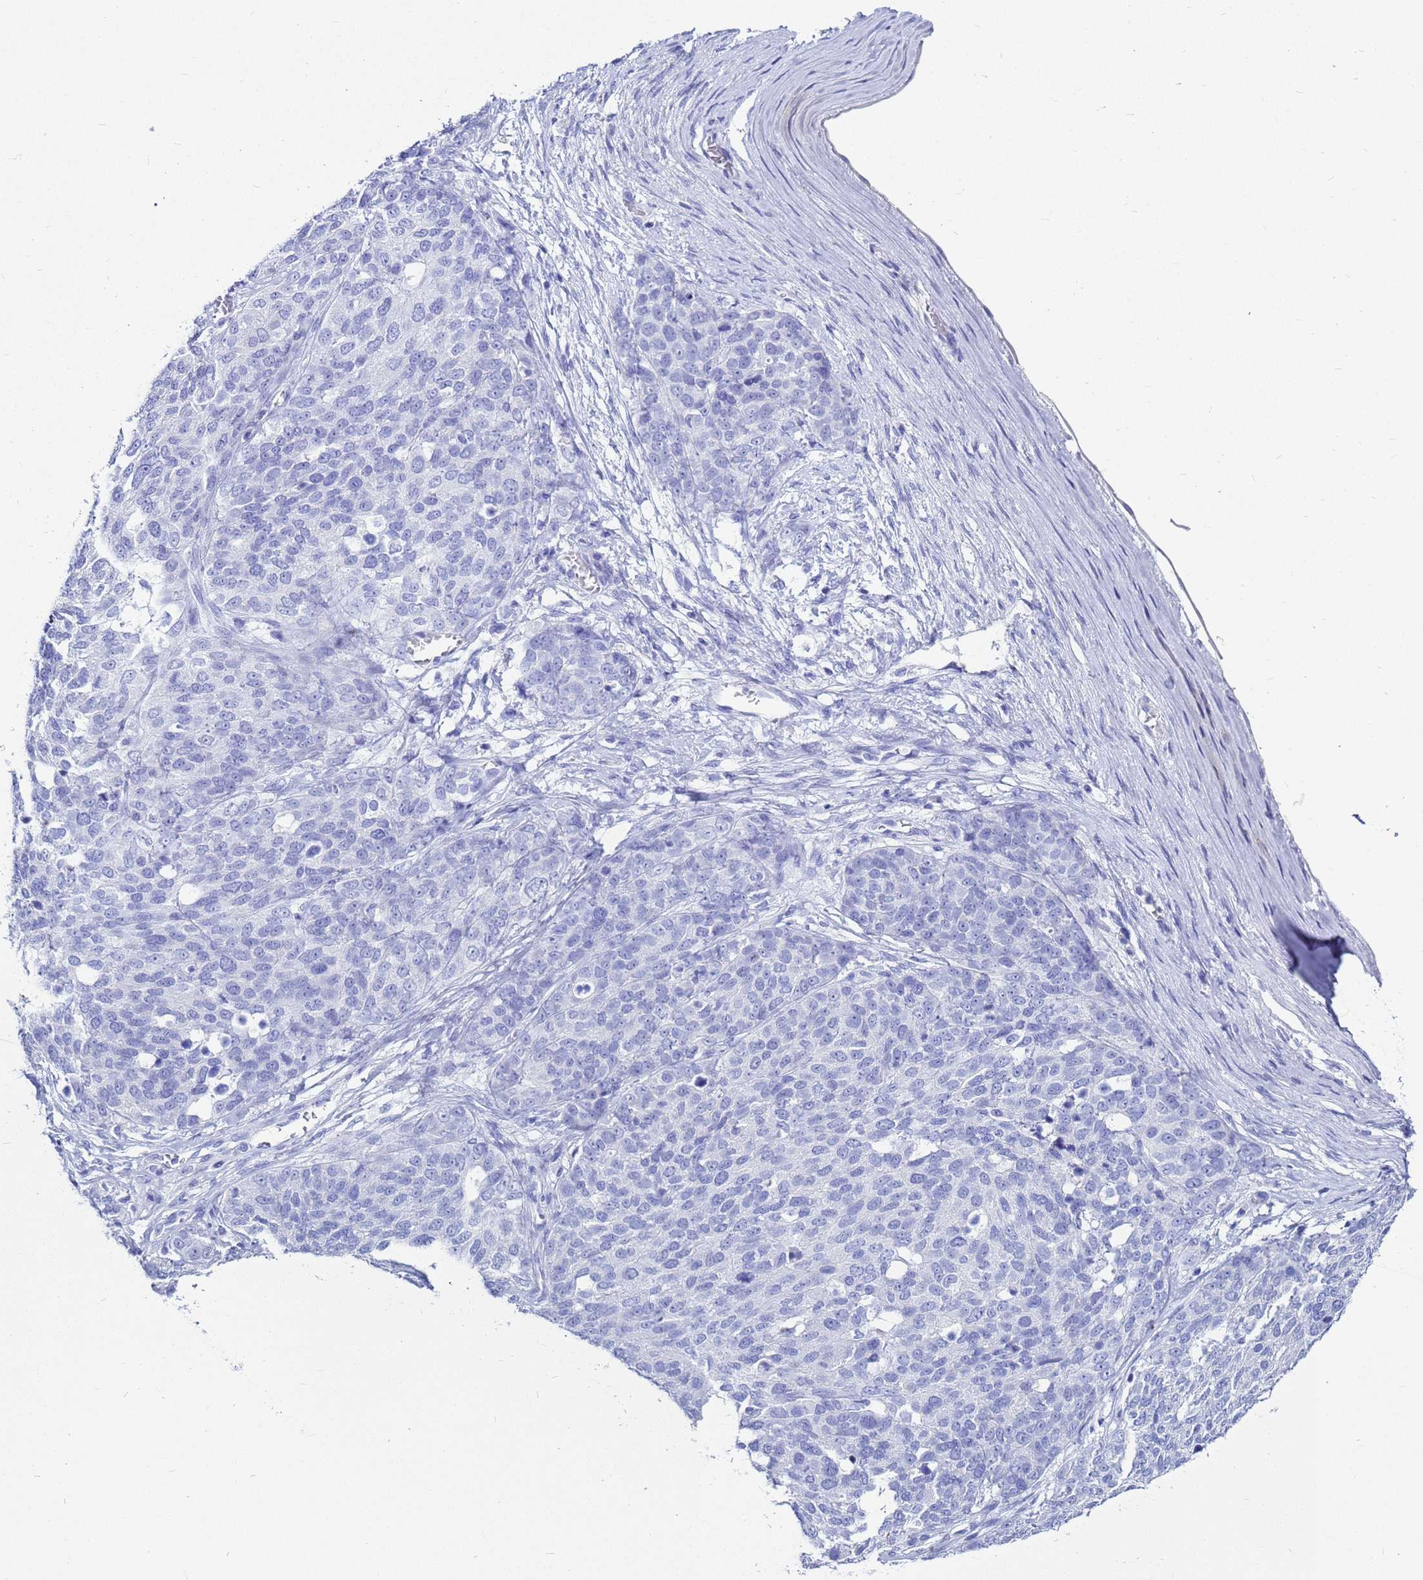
{"staining": {"intensity": "negative", "quantity": "none", "location": "none"}, "tissue": "ovarian cancer", "cell_type": "Tumor cells", "image_type": "cancer", "snomed": [{"axis": "morphology", "description": "Cystadenocarcinoma, serous, NOS"}, {"axis": "topography", "description": "Ovary"}], "caption": "IHC histopathology image of human ovarian cancer (serous cystadenocarcinoma) stained for a protein (brown), which displays no staining in tumor cells.", "gene": "CKB", "patient": {"sex": "female", "age": 44}}